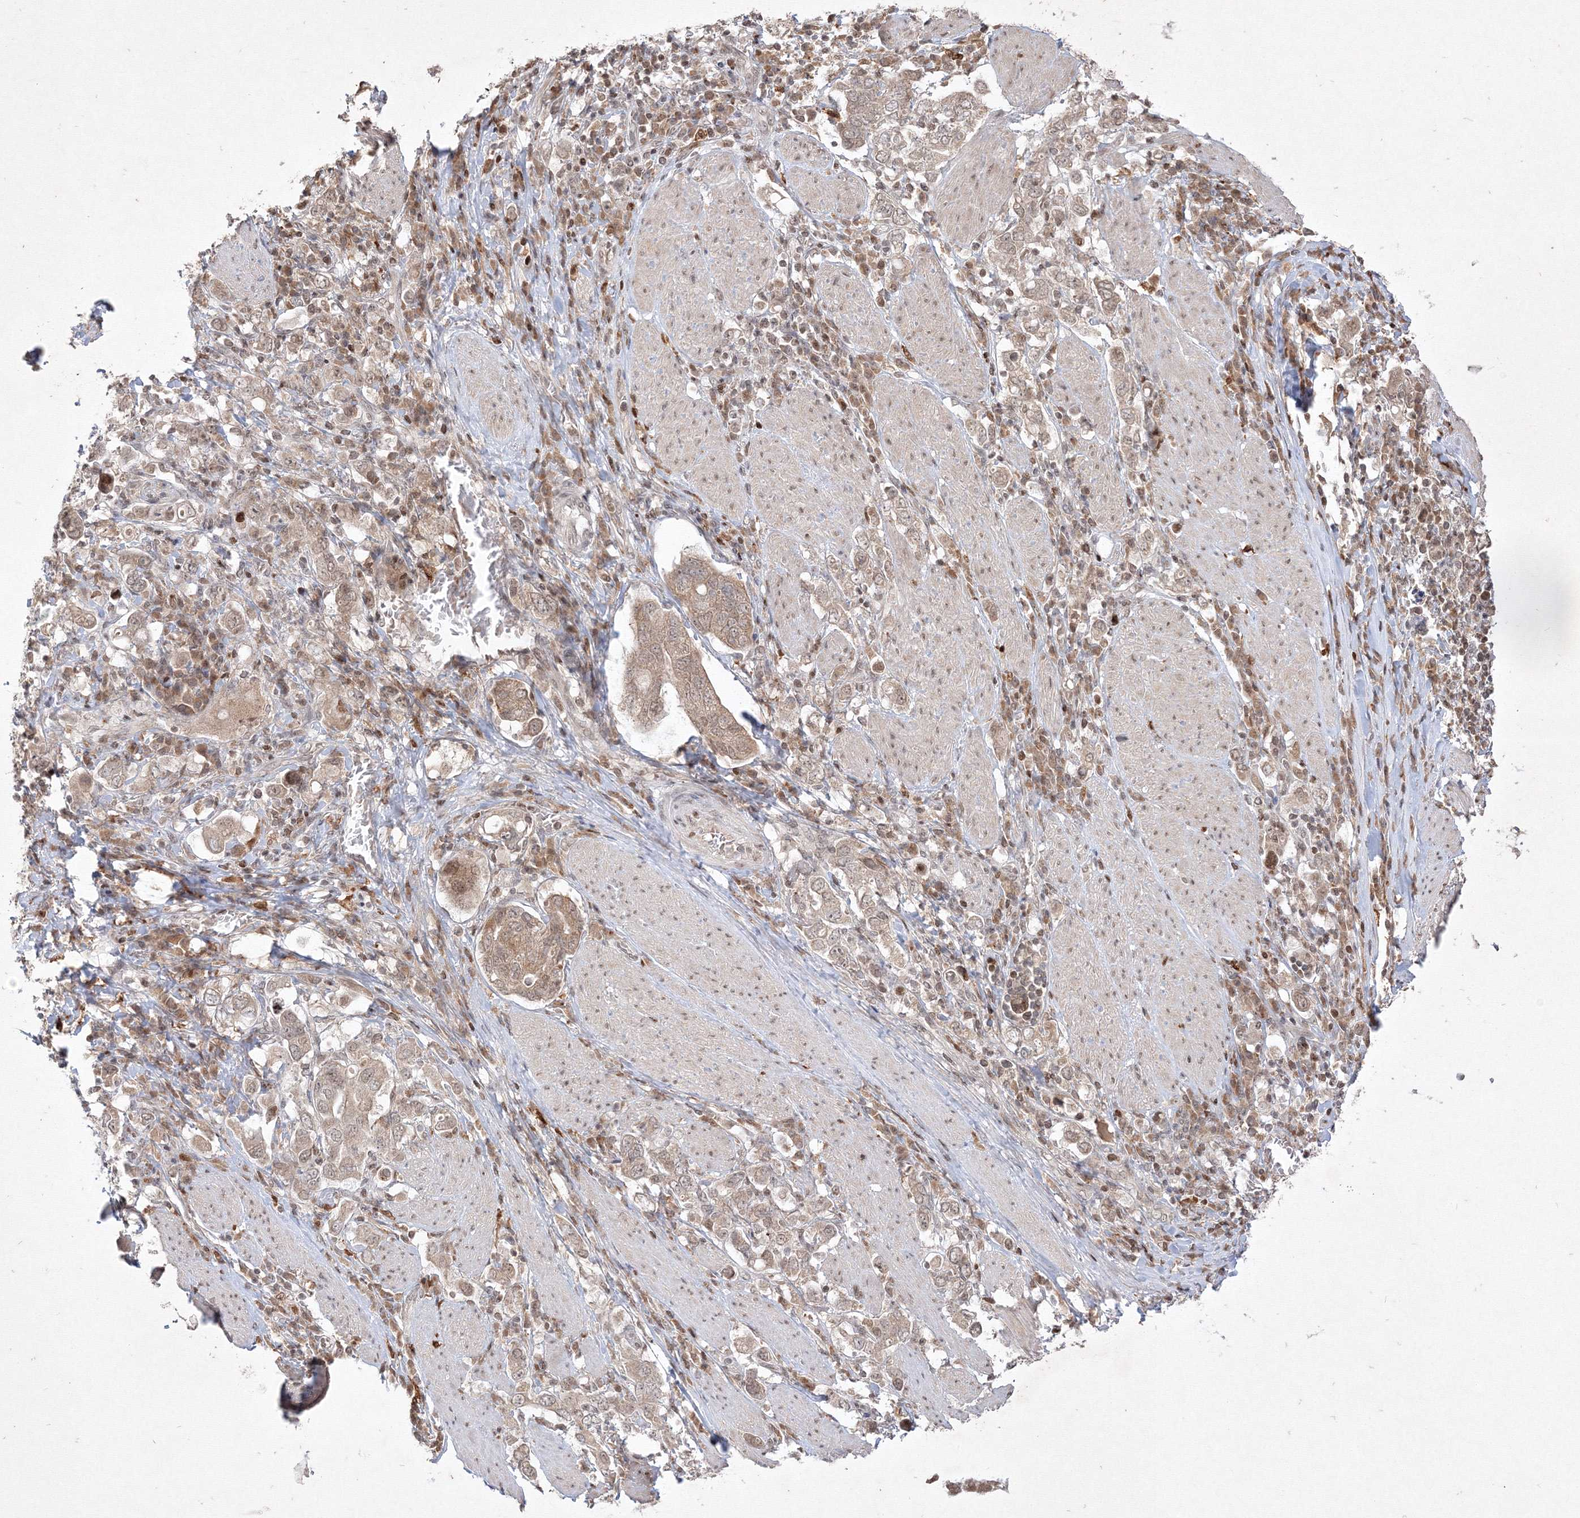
{"staining": {"intensity": "weak", "quantity": ">75%", "location": "cytoplasmic/membranous"}, "tissue": "stomach cancer", "cell_type": "Tumor cells", "image_type": "cancer", "snomed": [{"axis": "morphology", "description": "Adenocarcinoma, NOS"}, {"axis": "topography", "description": "Stomach, upper"}], "caption": "Human stomach adenocarcinoma stained with a brown dye reveals weak cytoplasmic/membranous positive expression in approximately >75% of tumor cells.", "gene": "TAB1", "patient": {"sex": "male", "age": 62}}